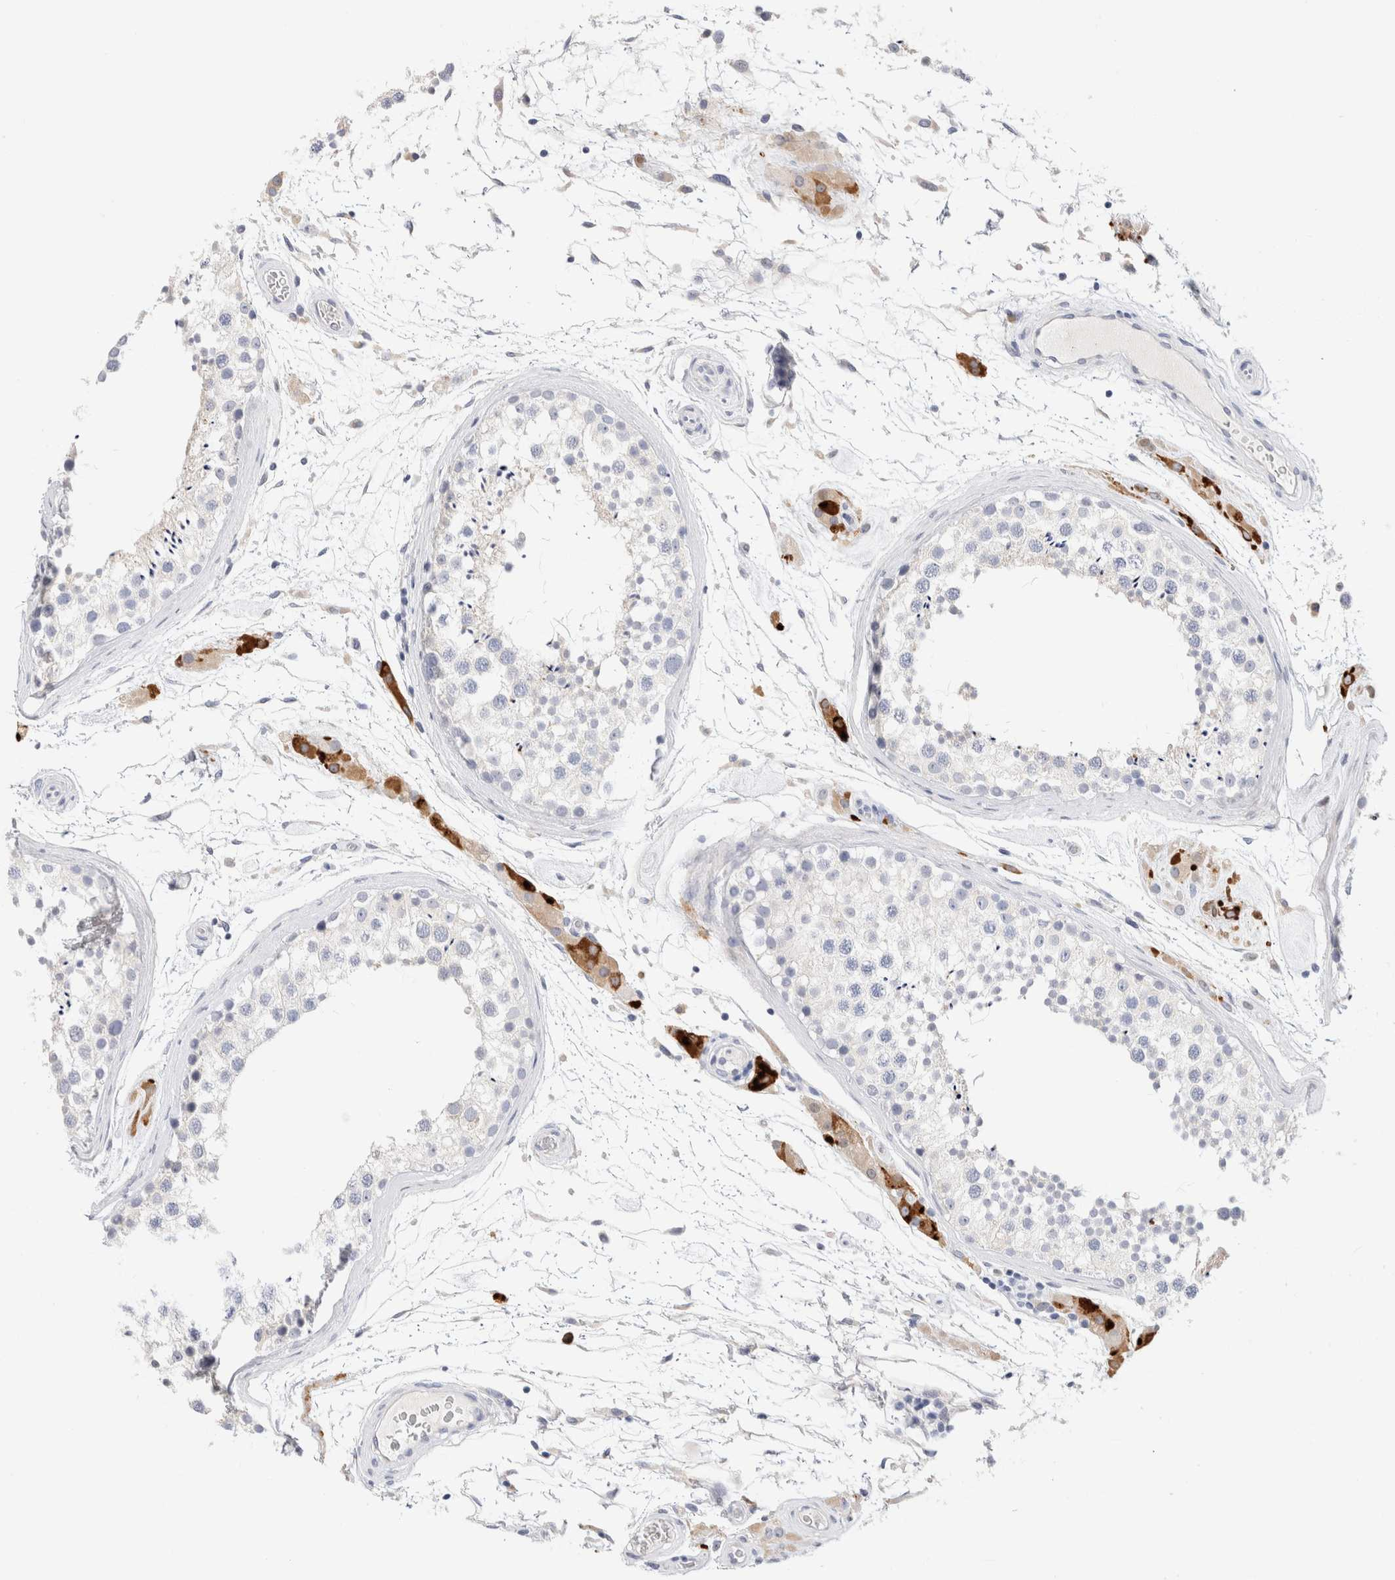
{"staining": {"intensity": "negative", "quantity": "none", "location": "none"}, "tissue": "testis", "cell_type": "Cells in seminiferous ducts", "image_type": "normal", "snomed": [{"axis": "morphology", "description": "Normal tissue, NOS"}, {"axis": "topography", "description": "Testis"}], "caption": "Image shows no significant protein expression in cells in seminiferous ducts of normal testis.", "gene": "GADD45G", "patient": {"sex": "male", "age": 46}}